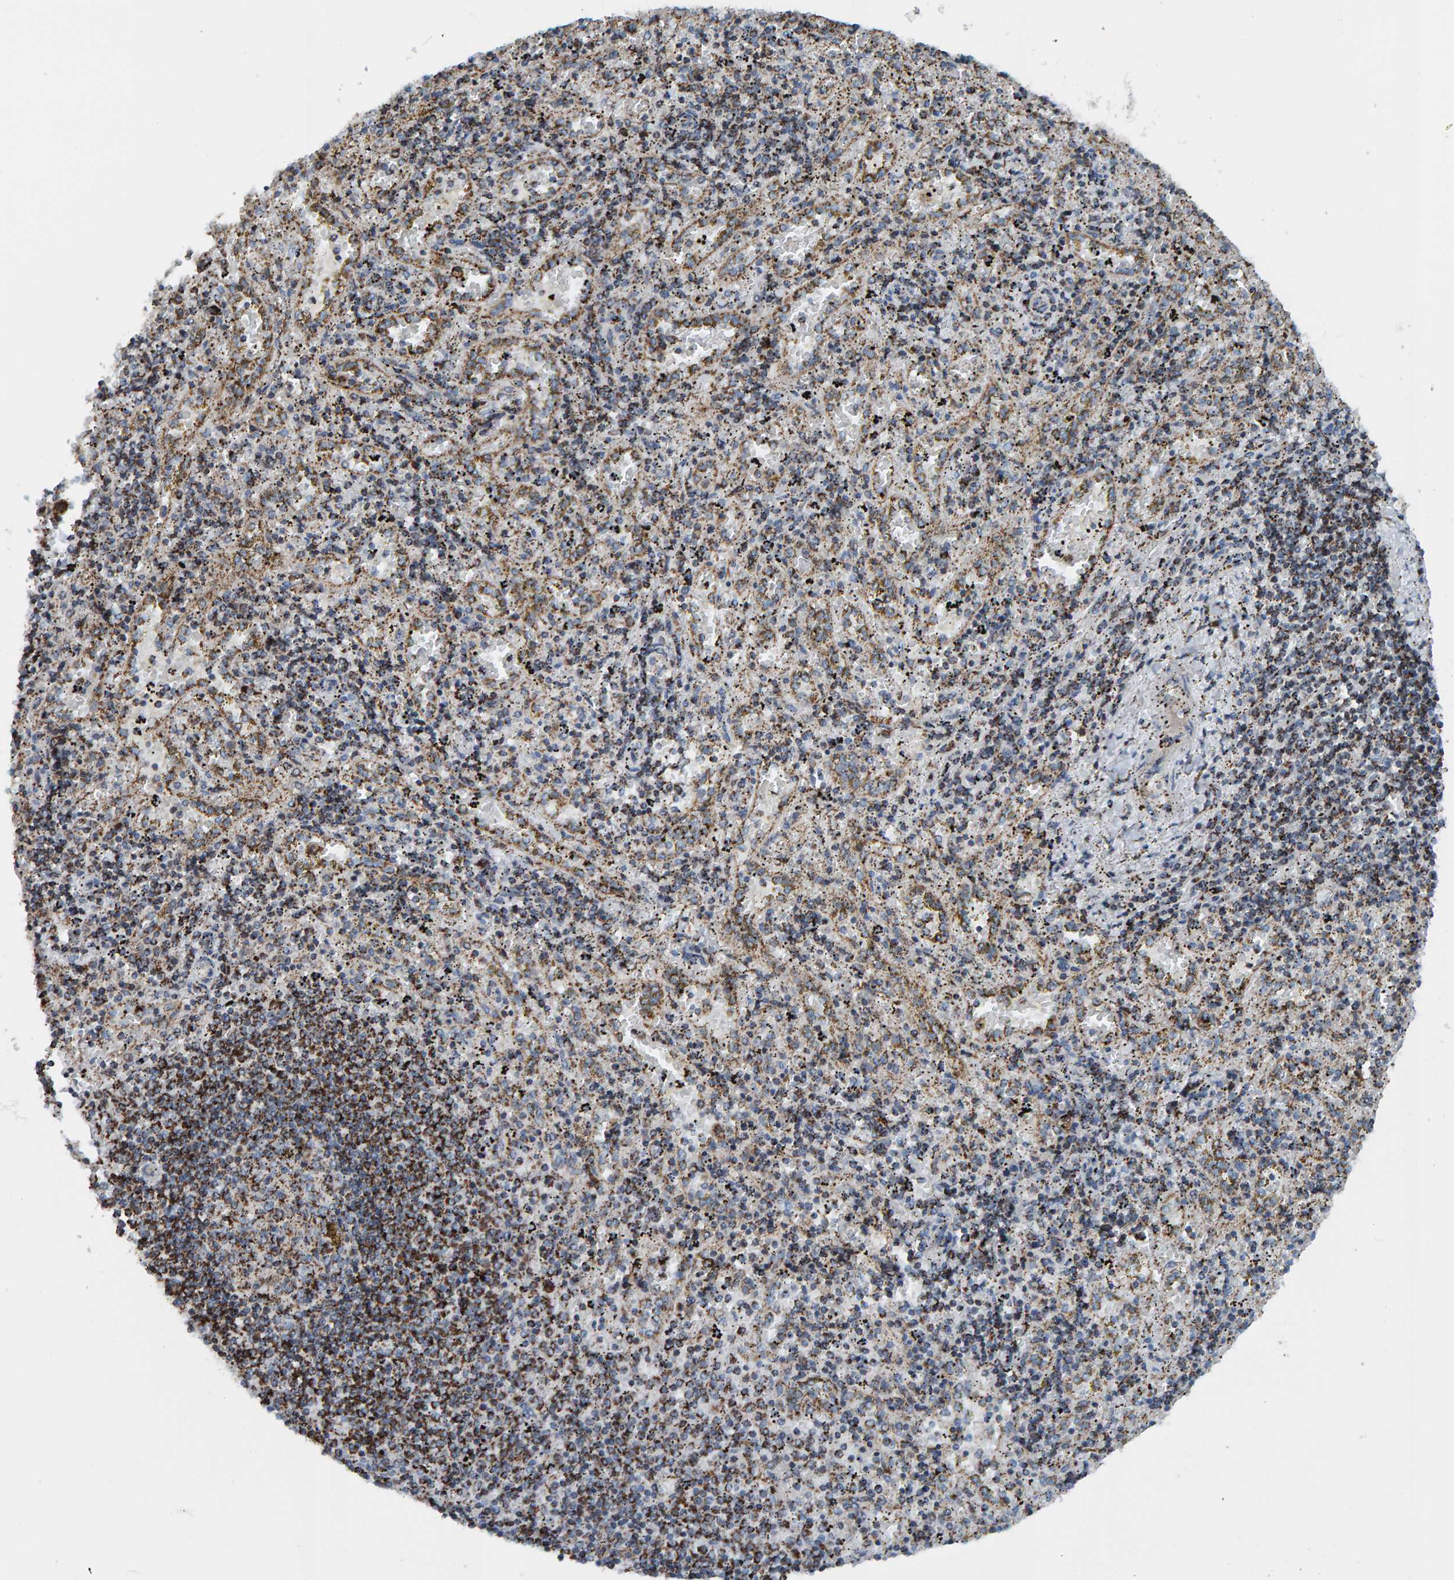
{"staining": {"intensity": "moderate", "quantity": "25%-75%", "location": "cytoplasmic/membranous"}, "tissue": "spleen", "cell_type": "Cells in red pulp", "image_type": "normal", "snomed": [{"axis": "morphology", "description": "Normal tissue, NOS"}, {"axis": "topography", "description": "Spleen"}], "caption": "A high-resolution photomicrograph shows immunohistochemistry staining of unremarkable spleen, which demonstrates moderate cytoplasmic/membranous positivity in about 25%-75% of cells in red pulp. (DAB IHC, brown staining for protein, blue staining for nuclei).", "gene": "ZNF48", "patient": {"sex": "male", "age": 11}}